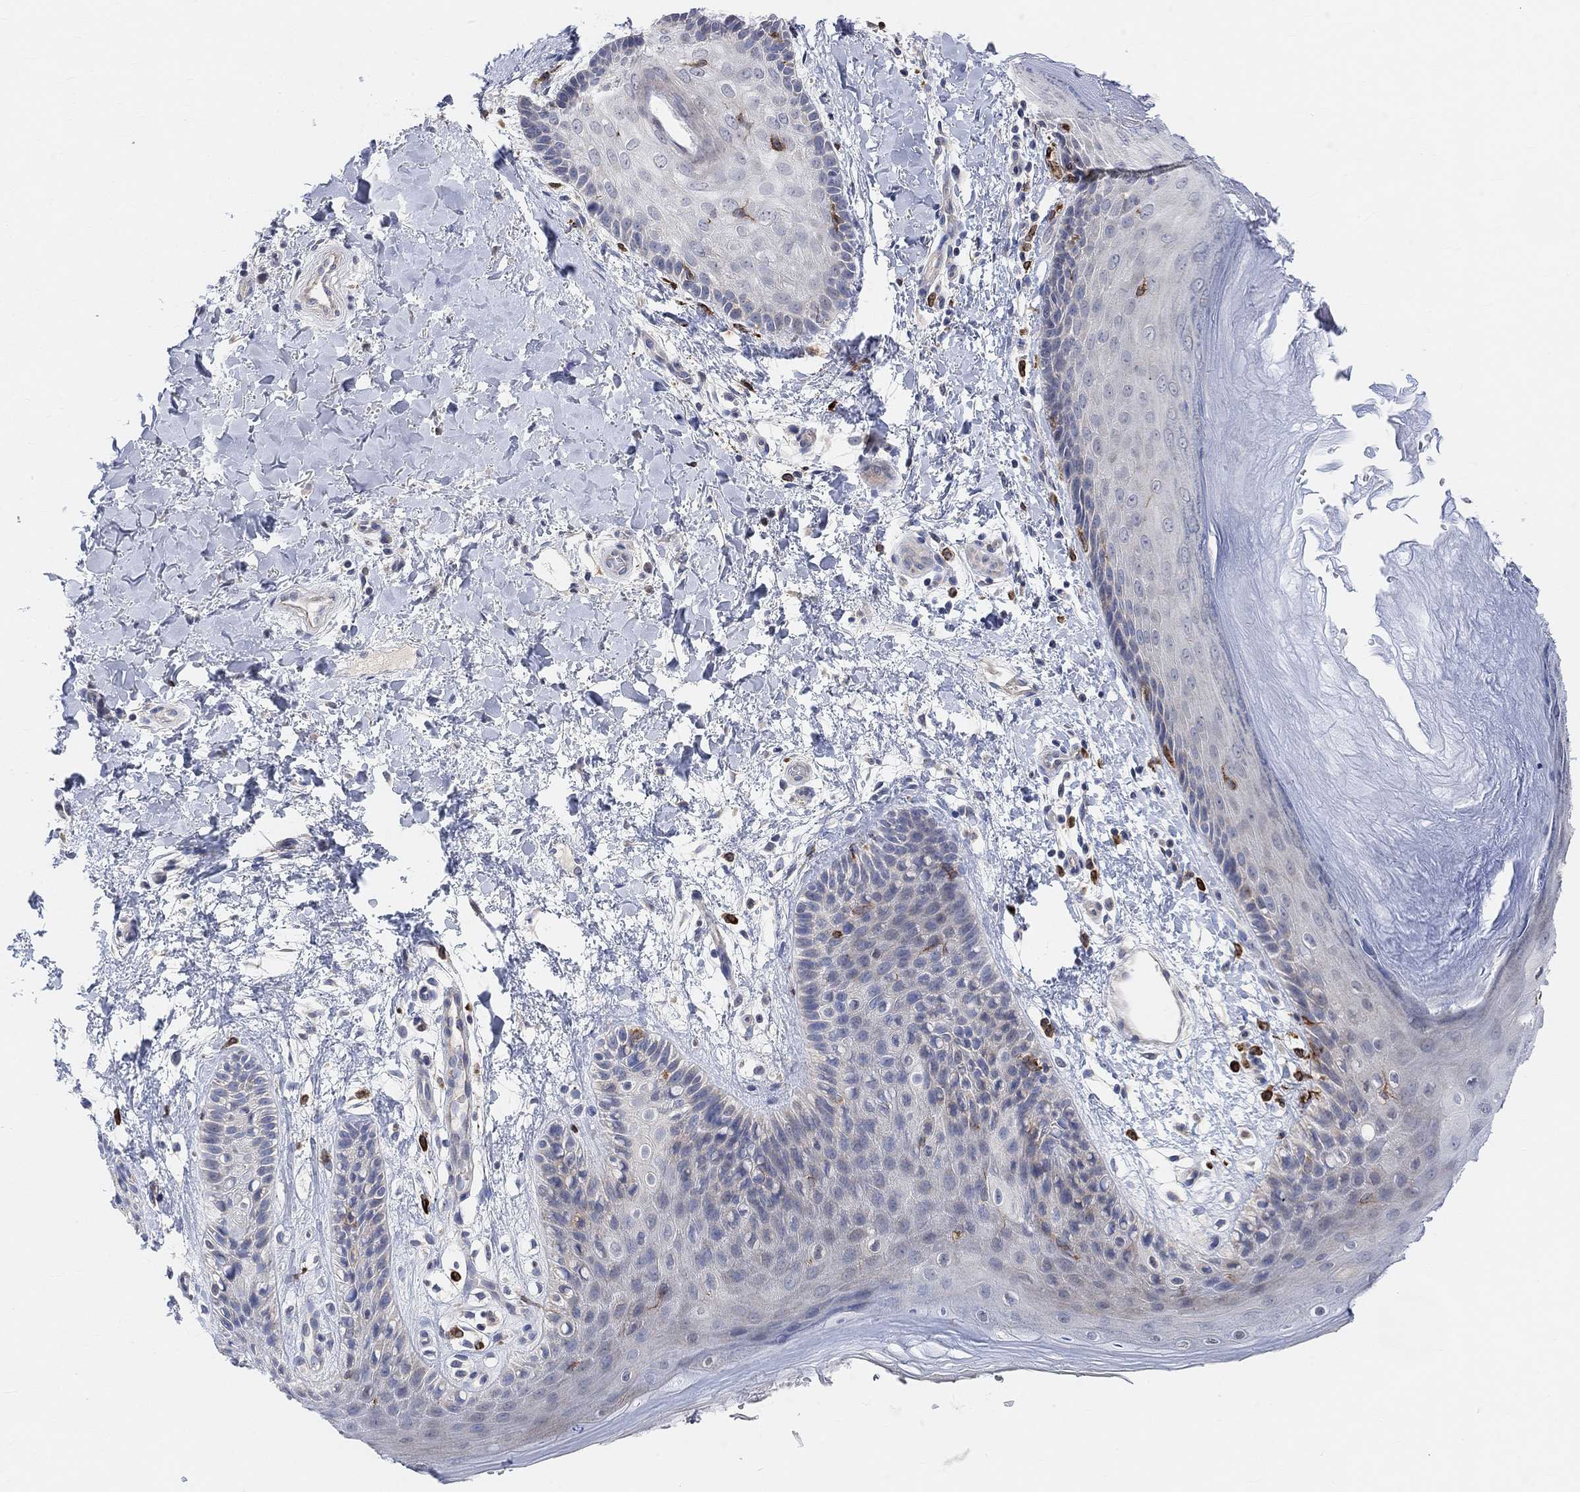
{"staining": {"intensity": "negative", "quantity": "none", "location": "none"}, "tissue": "skin", "cell_type": "Epidermal cells", "image_type": "normal", "snomed": [{"axis": "morphology", "description": "Normal tissue, NOS"}, {"axis": "topography", "description": "Anal"}], "caption": "There is no significant positivity in epidermal cells of skin. (Brightfield microscopy of DAB IHC at high magnification).", "gene": "HCRTR1", "patient": {"sex": "male", "age": 36}}